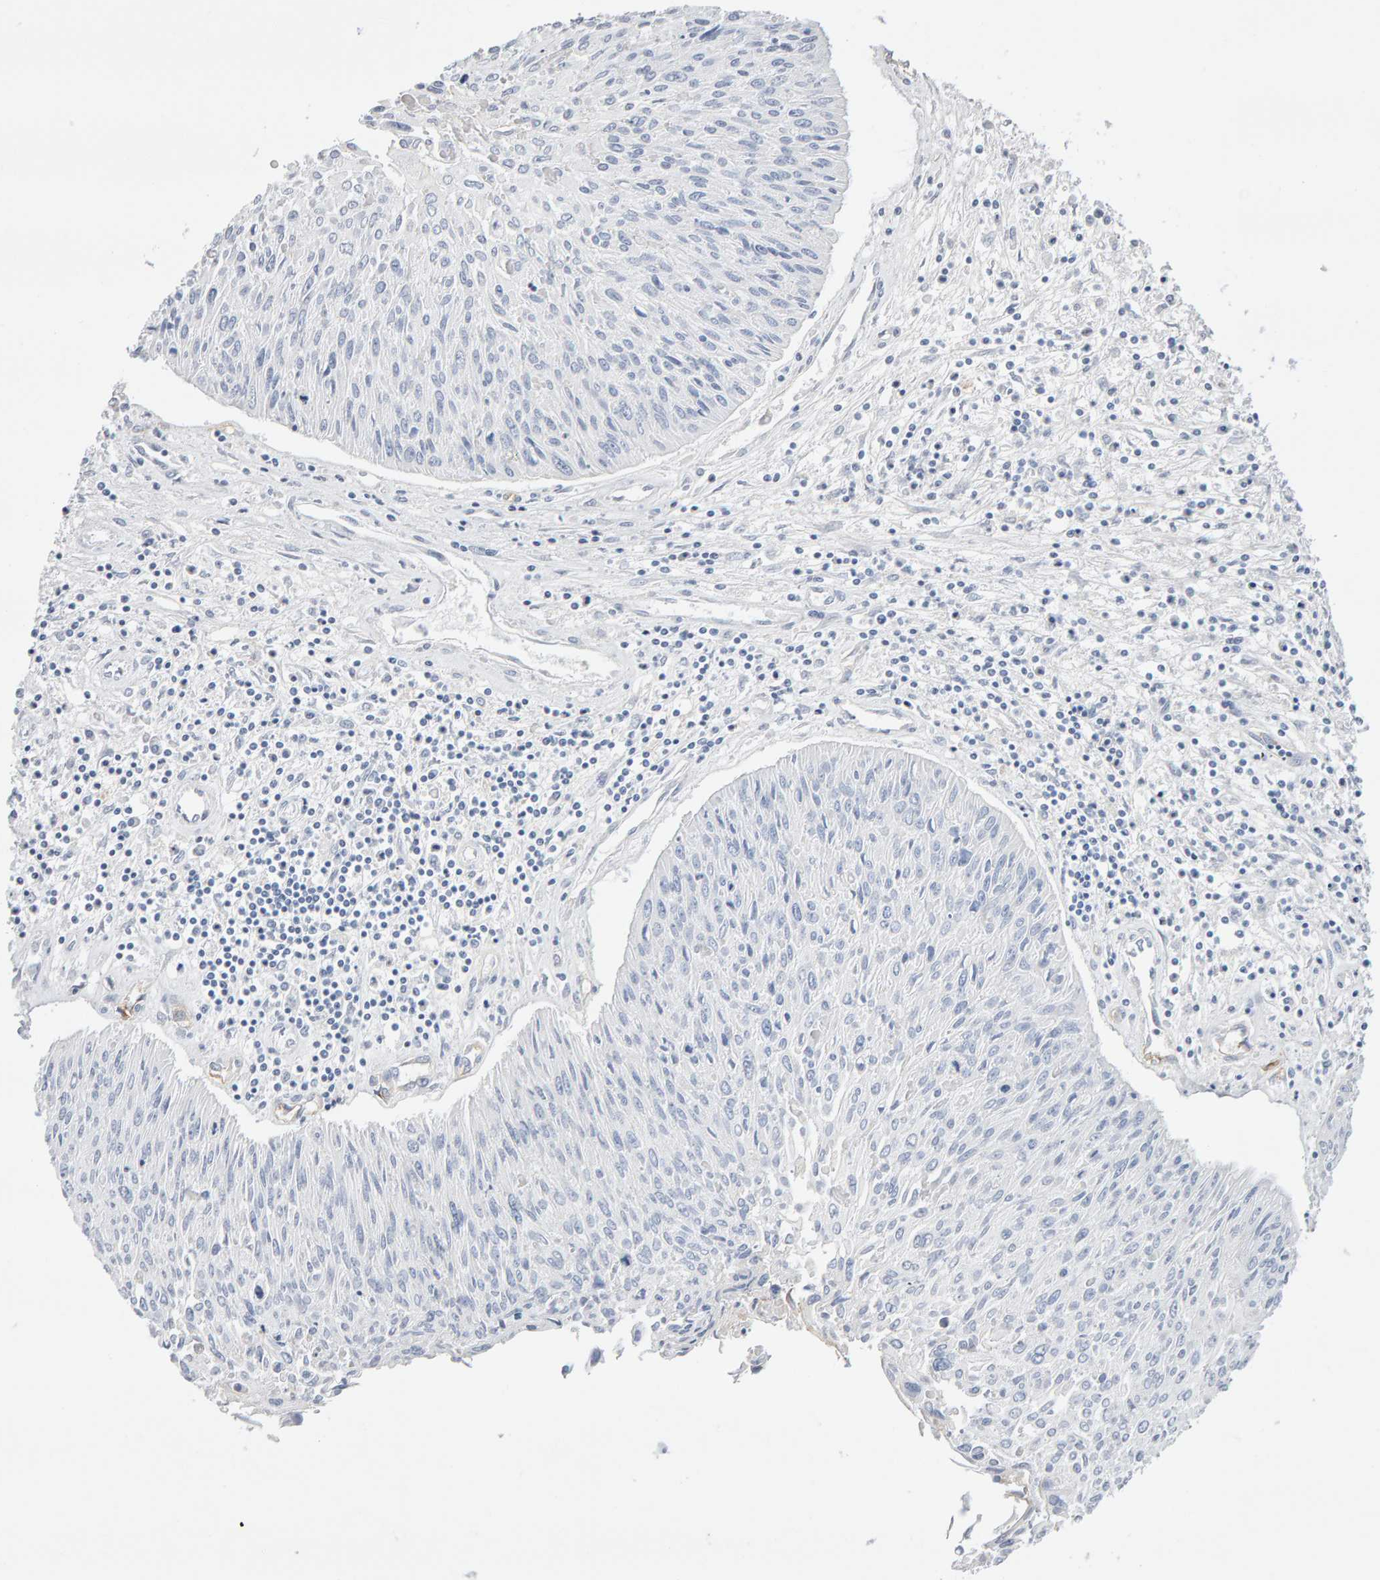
{"staining": {"intensity": "negative", "quantity": "none", "location": "none"}, "tissue": "cervical cancer", "cell_type": "Tumor cells", "image_type": "cancer", "snomed": [{"axis": "morphology", "description": "Squamous cell carcinoma, NOS"}, {"axis": "topography", "description": "Cervix"}], "caption": "Immunohistochemical staining of human cervical squamous cell carcinoma demonstrates no significant expression in tumor cells. The staining is performed using DAB brown chromogen with nuclei counter-stained in using hematoxylin.", "gene": "METRNL", "patient": {"sex": "female", "age": 51}}